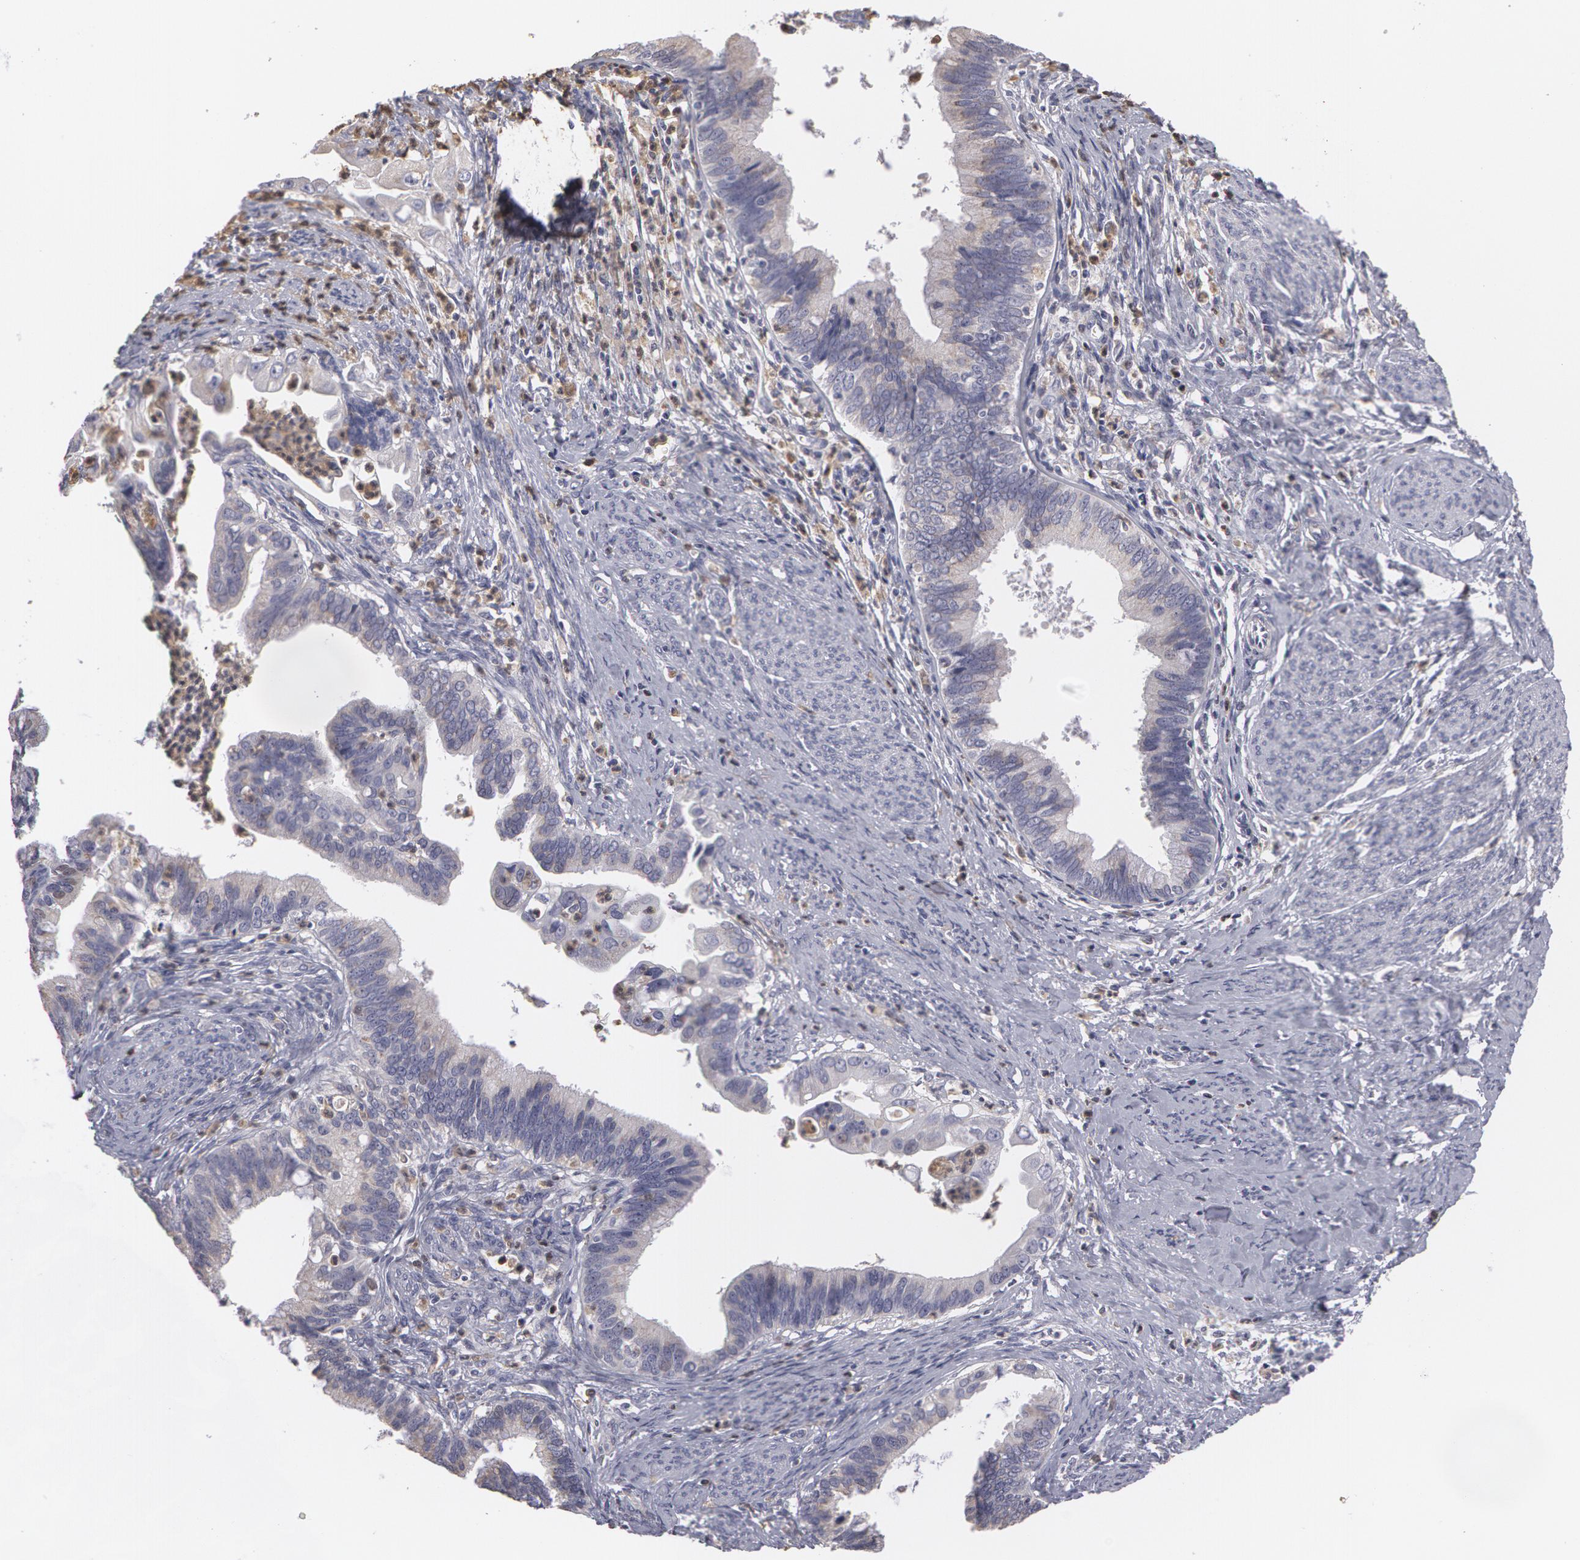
{"staining": {"intensity": "weak", "quantity": "25%-75%", "location": "cytoplasmic/membranous"}, "tissue": "cervical cancer", "cell_type": "Tumor cells", "image_type": "cancer", "snomed": [{"axis": "morphology", "description": "Adenocarcinoma, NOS"}, {"axis": "topography", "description": "Cervix"}], "caption": "A high-resolution photomicrograph shows IHC staining of cervical cancer (adenocarcinoma), which reveals weak cytoplasmic/membranous staining in approximately 25%-75% of tumor cells. (Brightfield microscopy of DAB IHC at high magnification).", "gene": "CAT", "patient": {"sex": "female", "age": 47}}